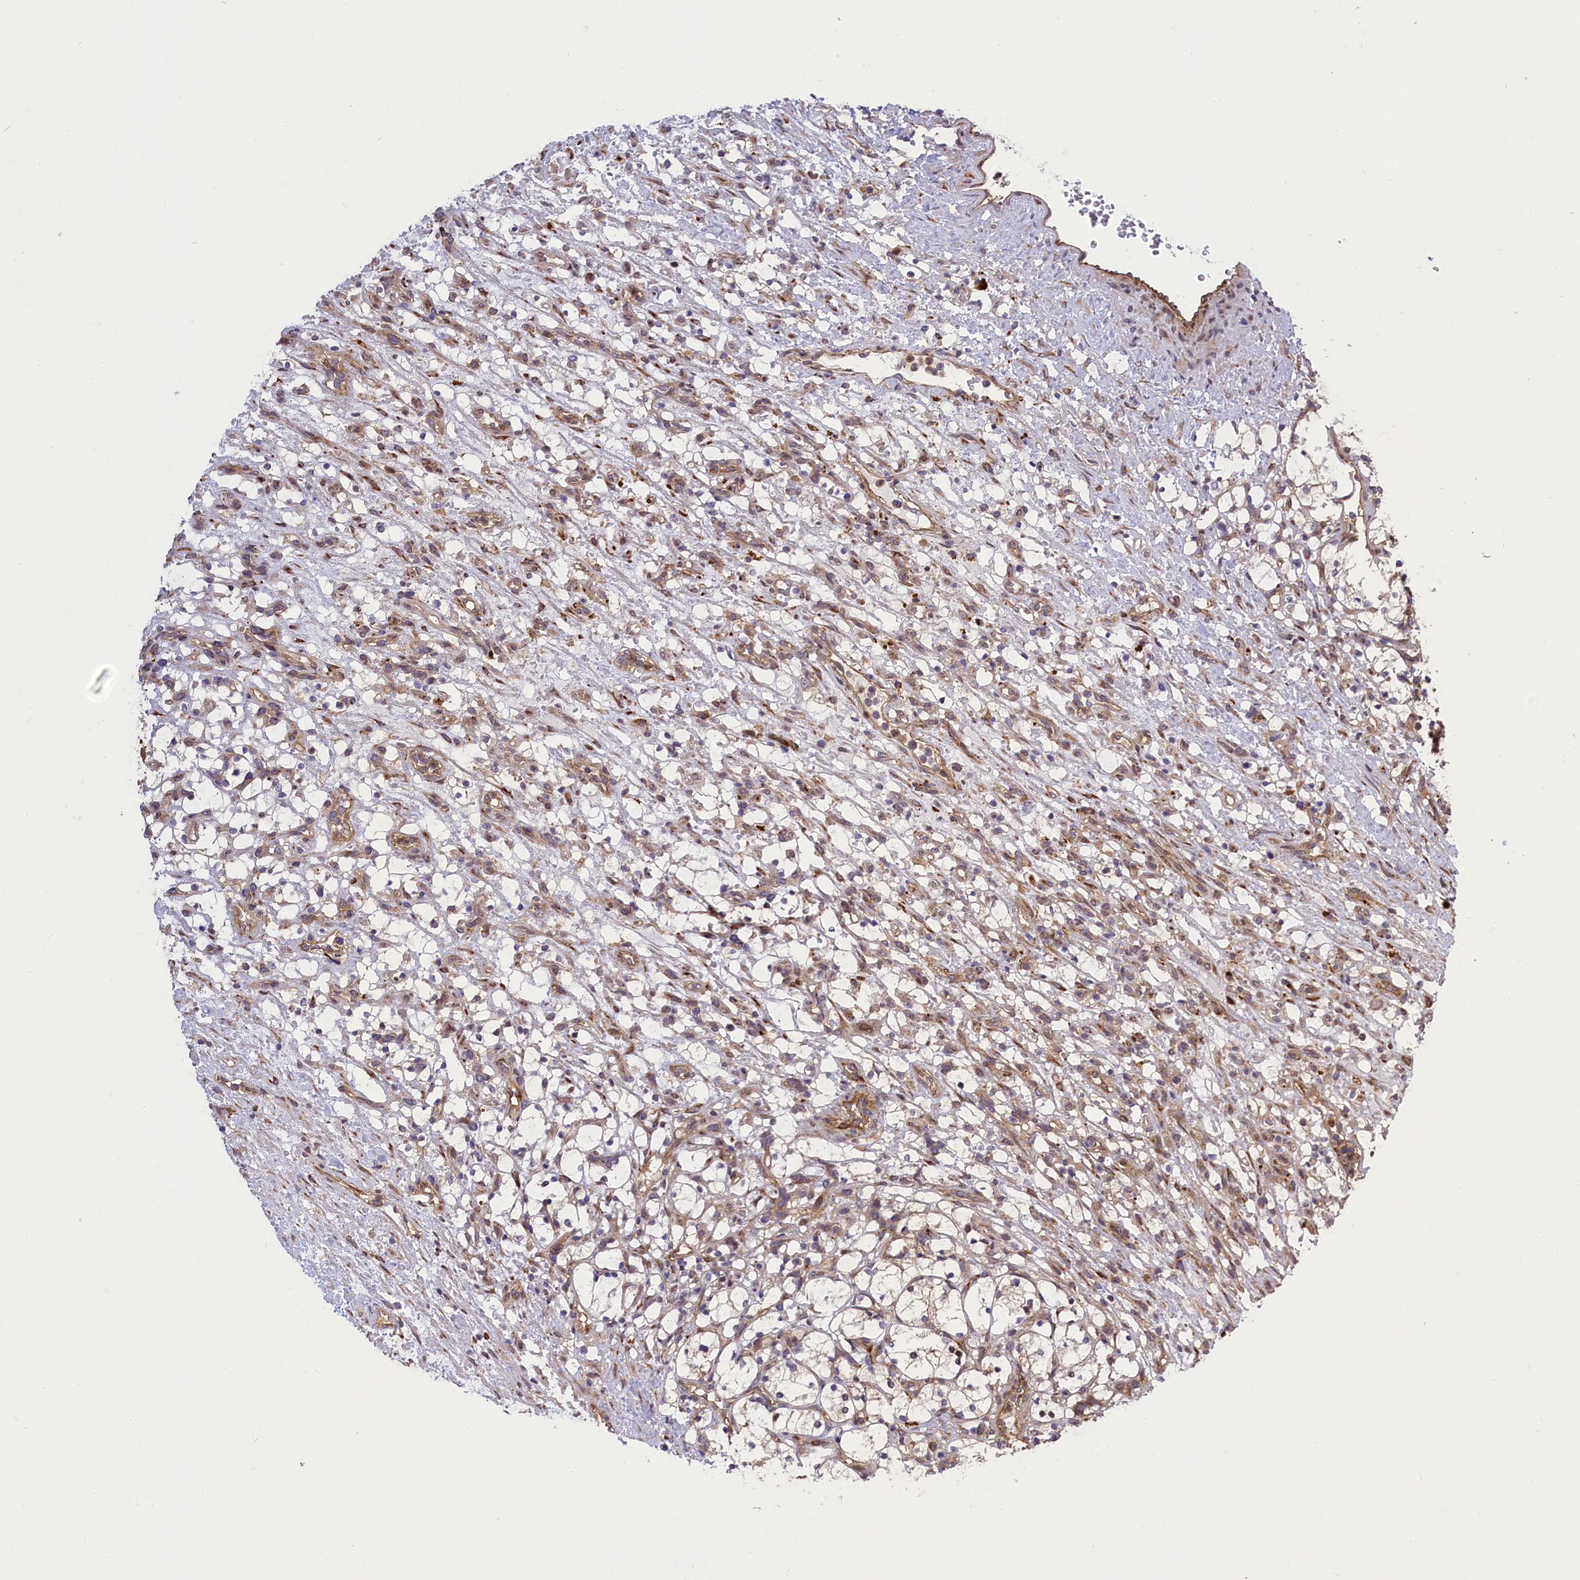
{"staining": {"intensity": "negative", "quantity": "none", "location": "none"}, "tissue": "renal cancer", "cell_type": "Tumor cells", "image_type": "cancer", "snomed": [{"axis": "morphology", "description": "Adenocarcinoma, NOS"}, {"axis": "topography", "description": "Kidney"}], "caption": "Adenocarcinoma (renal) was stained to show a protein in brown. There is no significant expression in tumor cells. (Stains: DAB IHC with hematoxylin counter stain, Microscopy: brightfield microscopy at high magnification).", "gene": "DDX60L", "patient": {"sex": "female", "age": 69}}